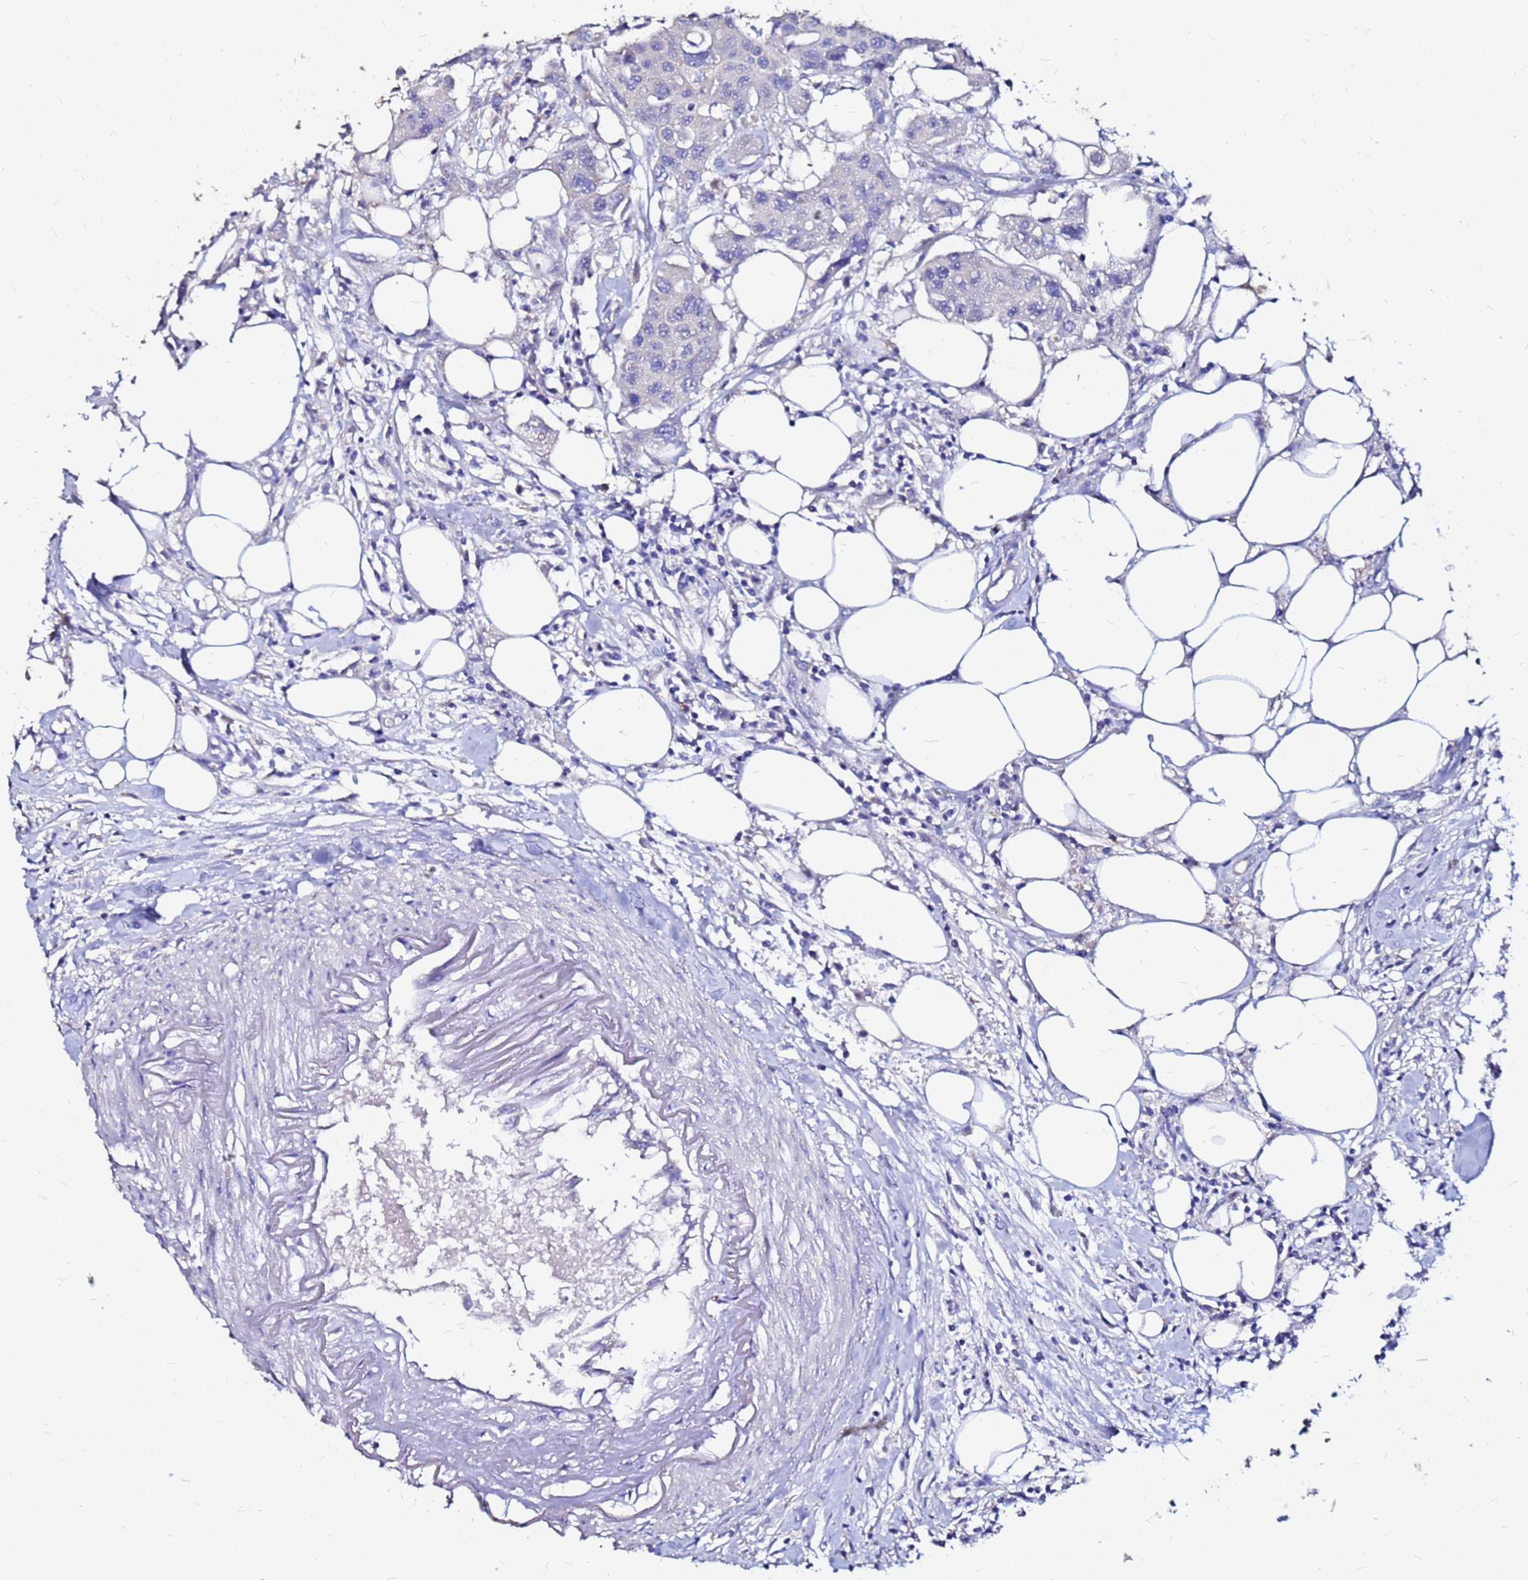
{"staining": {"intensity": "negative", "quantity": "none", "location": "none"}, "tissue": "colorectal cancer", "cell_type": "Tumor cells", "image_type": "cancer", "snomed": [{"axis": "morphology", "description": "Adenocarcinoma, NOS"}, {"axis": "topography", "description": "Colon"}], "caption": "This is an immunohistochemistry micrograph of colorectal cancer. There is no staining in tumor cells.", "gene": "FAM183A", "patient": {"sex": "male", "age": 77}}